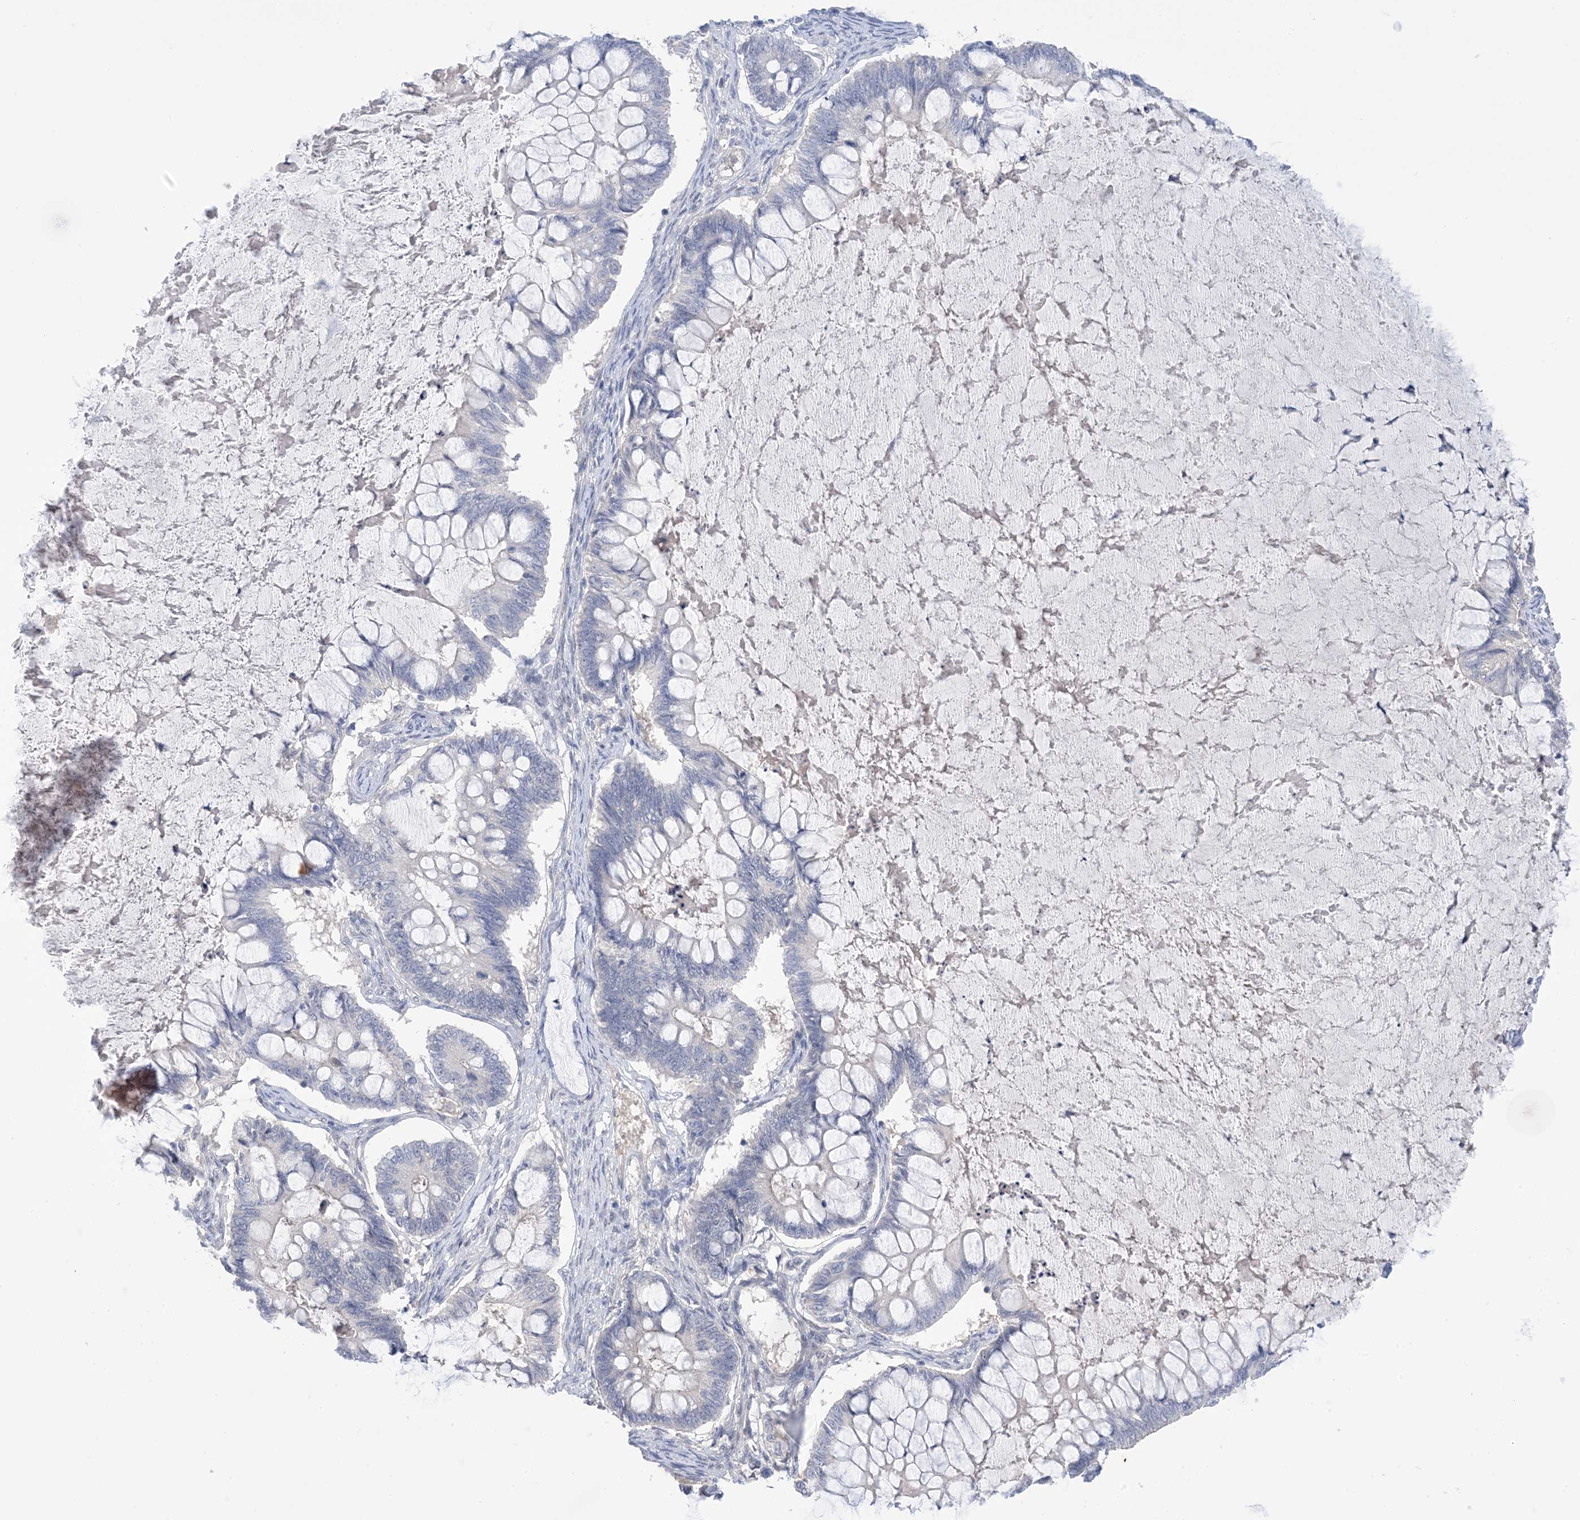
{"staining": {"intensity": "negative", "quantity": "none", "location": "none"}, "tissue": "ovarian cancer", "cell_type": "Tumor cells", "image_type": "cancer", "snomed": [{"axis": "morphology", "description": "Cystadenocarcinoma, mucinous, NOS"}, {"axis": "topography", "description": "Ovary"}], "caption": "High magnification brightfield microscopy of mucinous cystadenocarcinoma (ovarian) stained with DAB (3,3'-diaminobenzidine) (brown) and counterstained with hematoxylin (blue): tumor cells show no significant staining. The staining was performed using DAB to visualize the protein expression in brown, while the nuclei were stained in blue with hematoxylin (Magnification: 20x).", "gene": "TTYH1", "patient": {"sex": "female", "age": 61}}